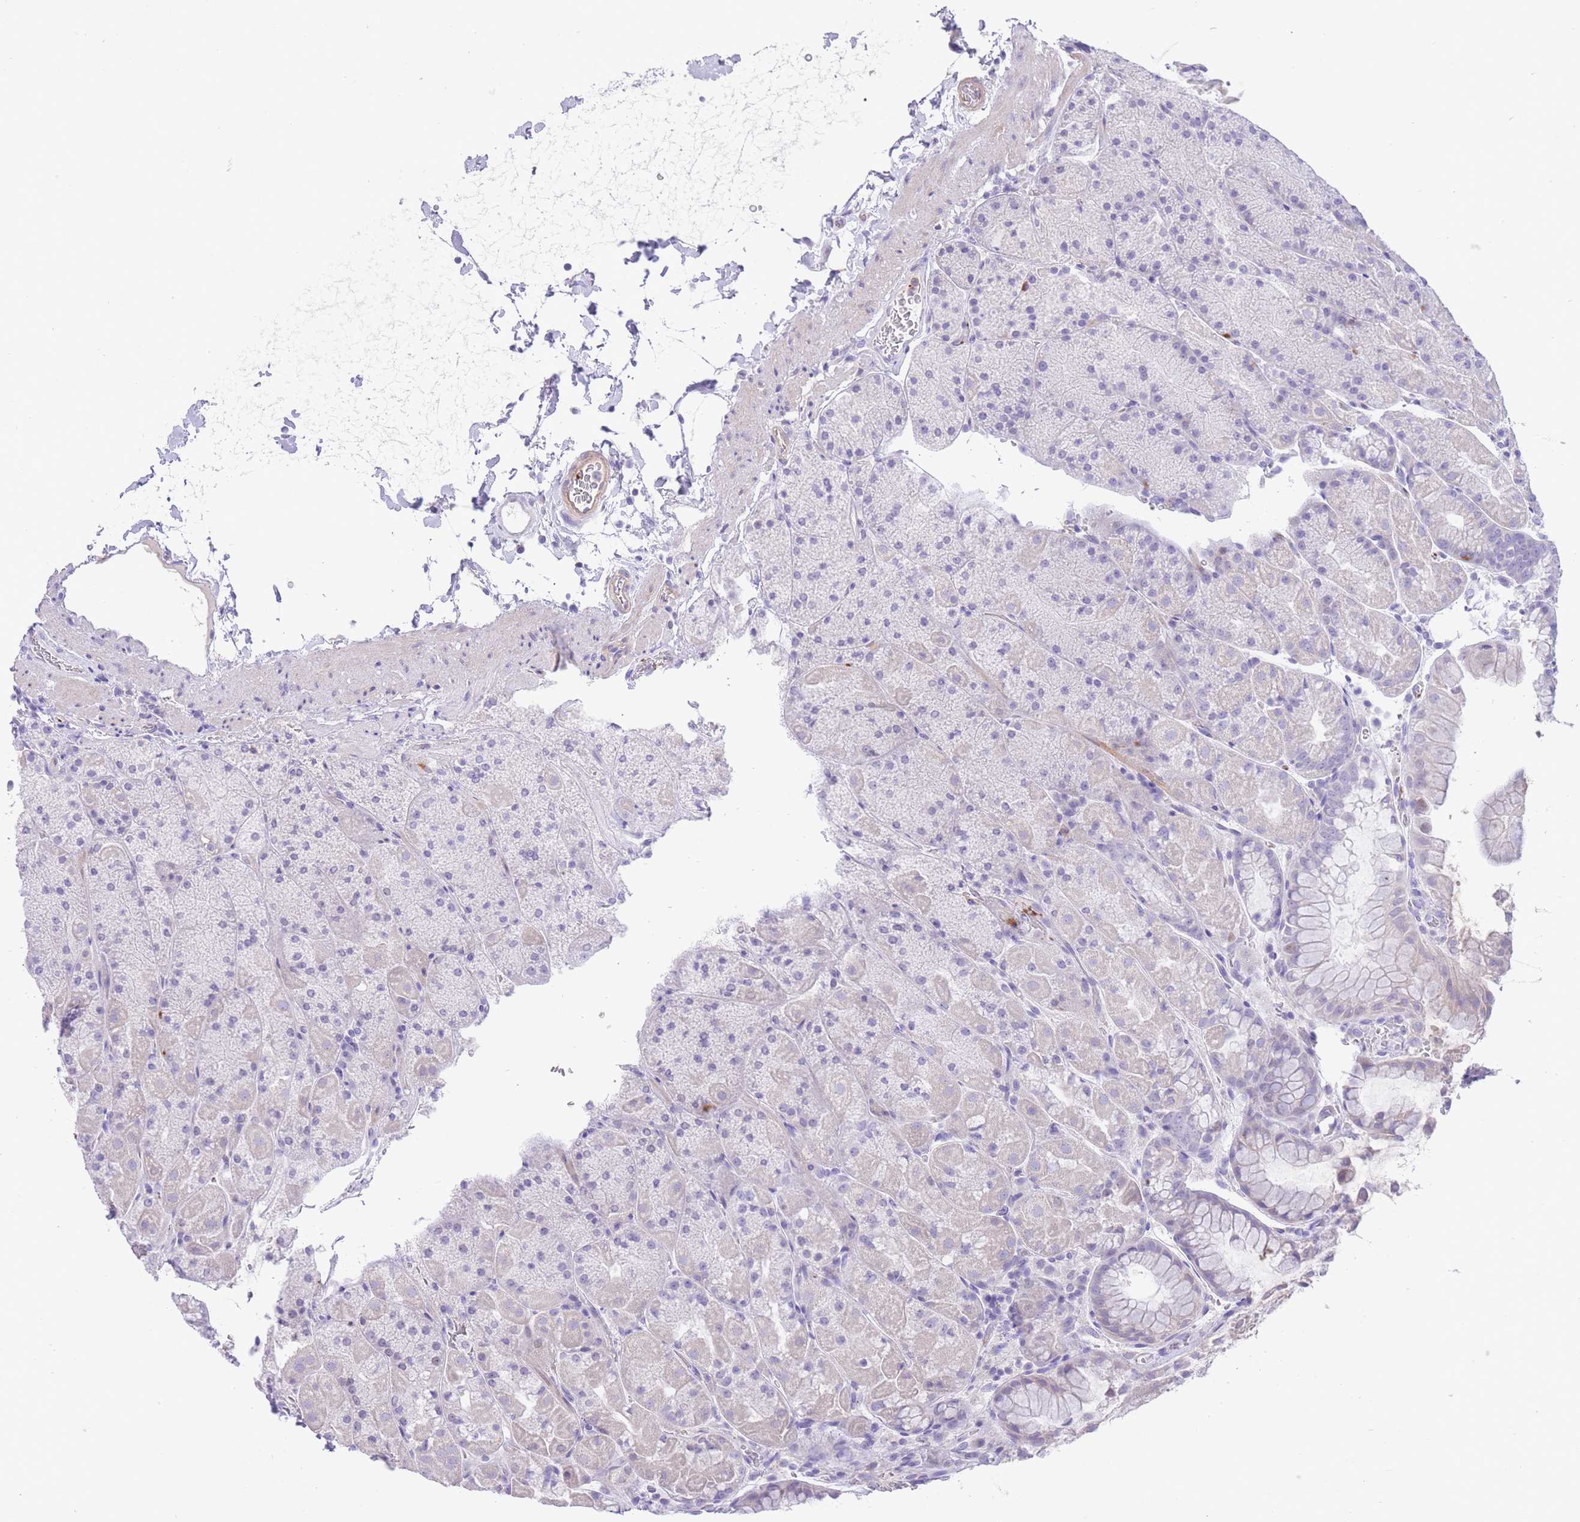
{"staining": {"intensity": "negative", "quantity": "none", "location": "none"}, "tissue": "stomach", "cell_type": "Glandular cells", "image_type": "normal", "snomed": [{"axis": "morphology", "description": "Normal tissue, NOS"}, {"axis": "topography", "description": "Stomach, upper"}, {"axis": "topography", "description": "Stomach, lower"}], "caption": "The image shows no staining of glandular cells in benign stomach.", "gene": "ENSG00000289258", "patient": {"sex": "male", "age": 67}}